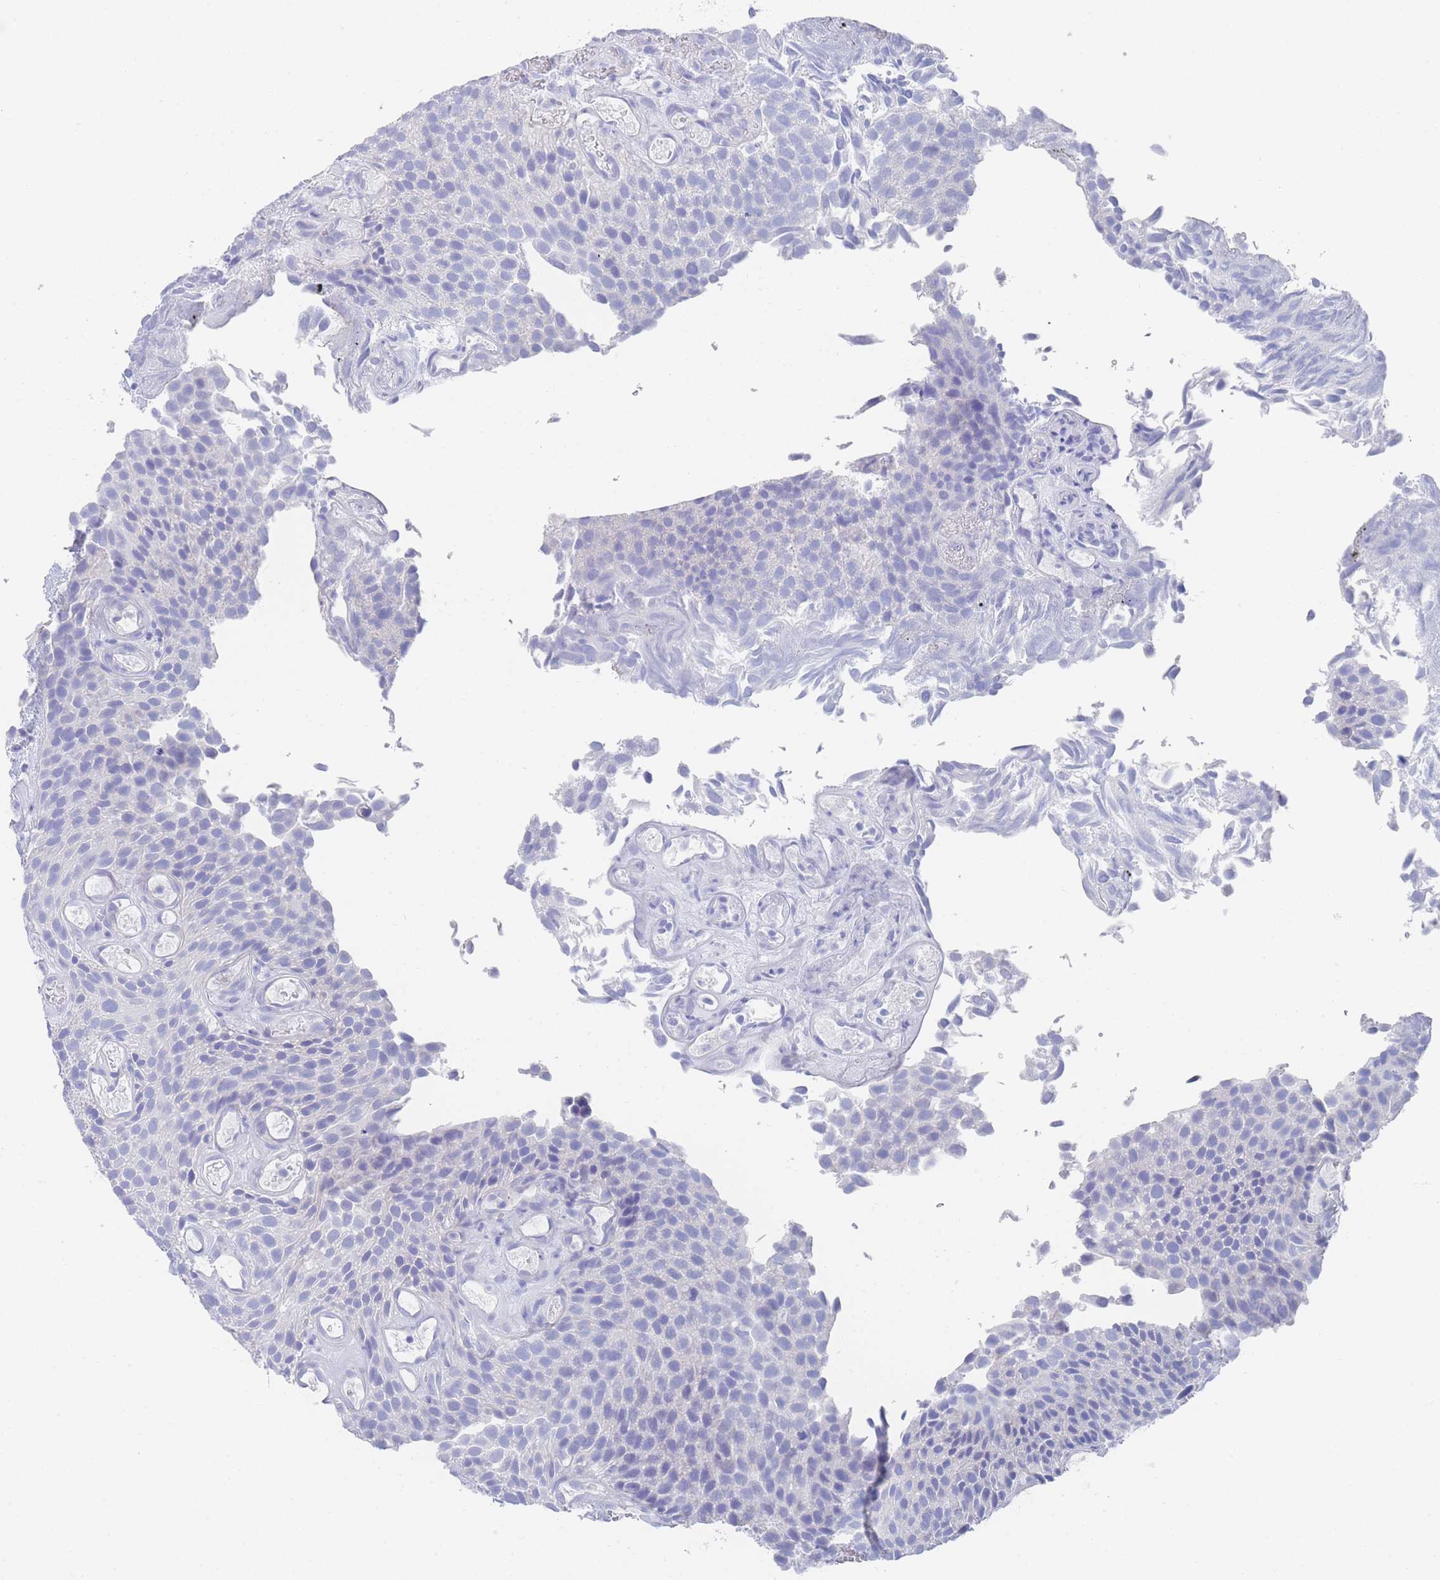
{"staining": {"intensity": "negative", "quantity": "none", "location": "none"}, "tissue": "urothelial cancer", "cell_type": "Tumor cells", "image_type": "cancer", "snomed": [{"axis": "morphology", "description": "Urothelial carcinoma, Low grade"}, {"axis": "topography", "description": "Urinary bladder"}], "caption": "The immunohistochemistry (IHC) photomicrograph has no significant staining in tumor cells of urothelial cancer tissue. (DAB IHC, high magnification).", "gene": "LRRC37A", "patient": {"sex": "male", "age": 89}}